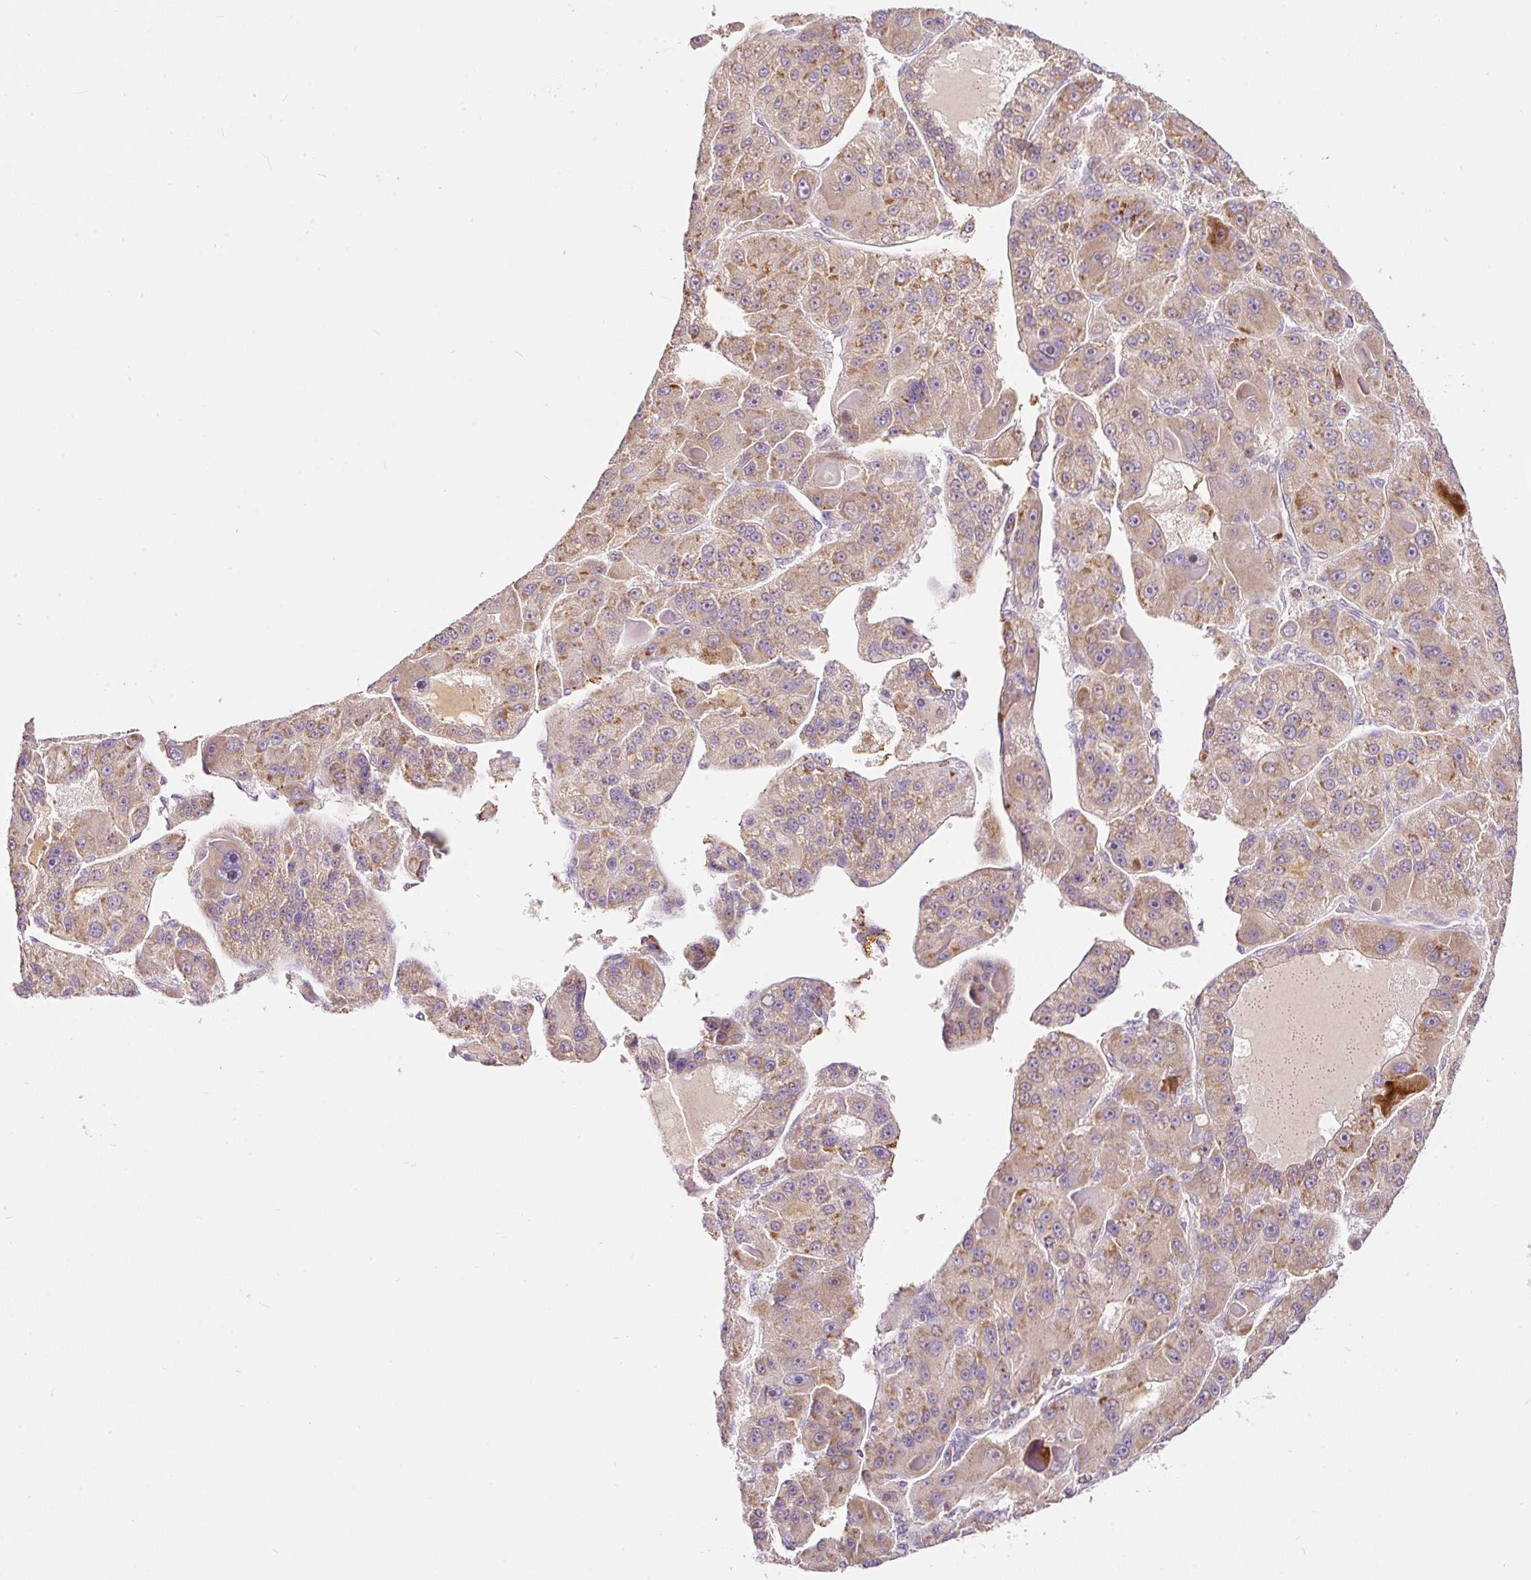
{"staining": {"intensity": "moderate", "quantity": ">75%", "location": "cytoplasmic/membranous"}, "tissue": "liver cancer", "cell_type": "Tumor cells", "image_type": "cancer", "snomed": [{"axis": "morphology", "description": "Carcinoma, Hepatocellular, NOS"}, {"axis": "topography", "description": "Liver"}], "caption": "Brown immunohistochemical staining in human liver cancer (hepatocellular carcinoma) displays moderate cytoplasmic/membranous positivity in approximately >75% of tumor cells. The protein is stained brown, and the nuclei are stained in blue (DAB (3,3'-diaminobenzidine) IHC with brightfield microscopy, high magnification).", "gene": "RSPO2", "patient": {"sex": "male", "age": 76}}